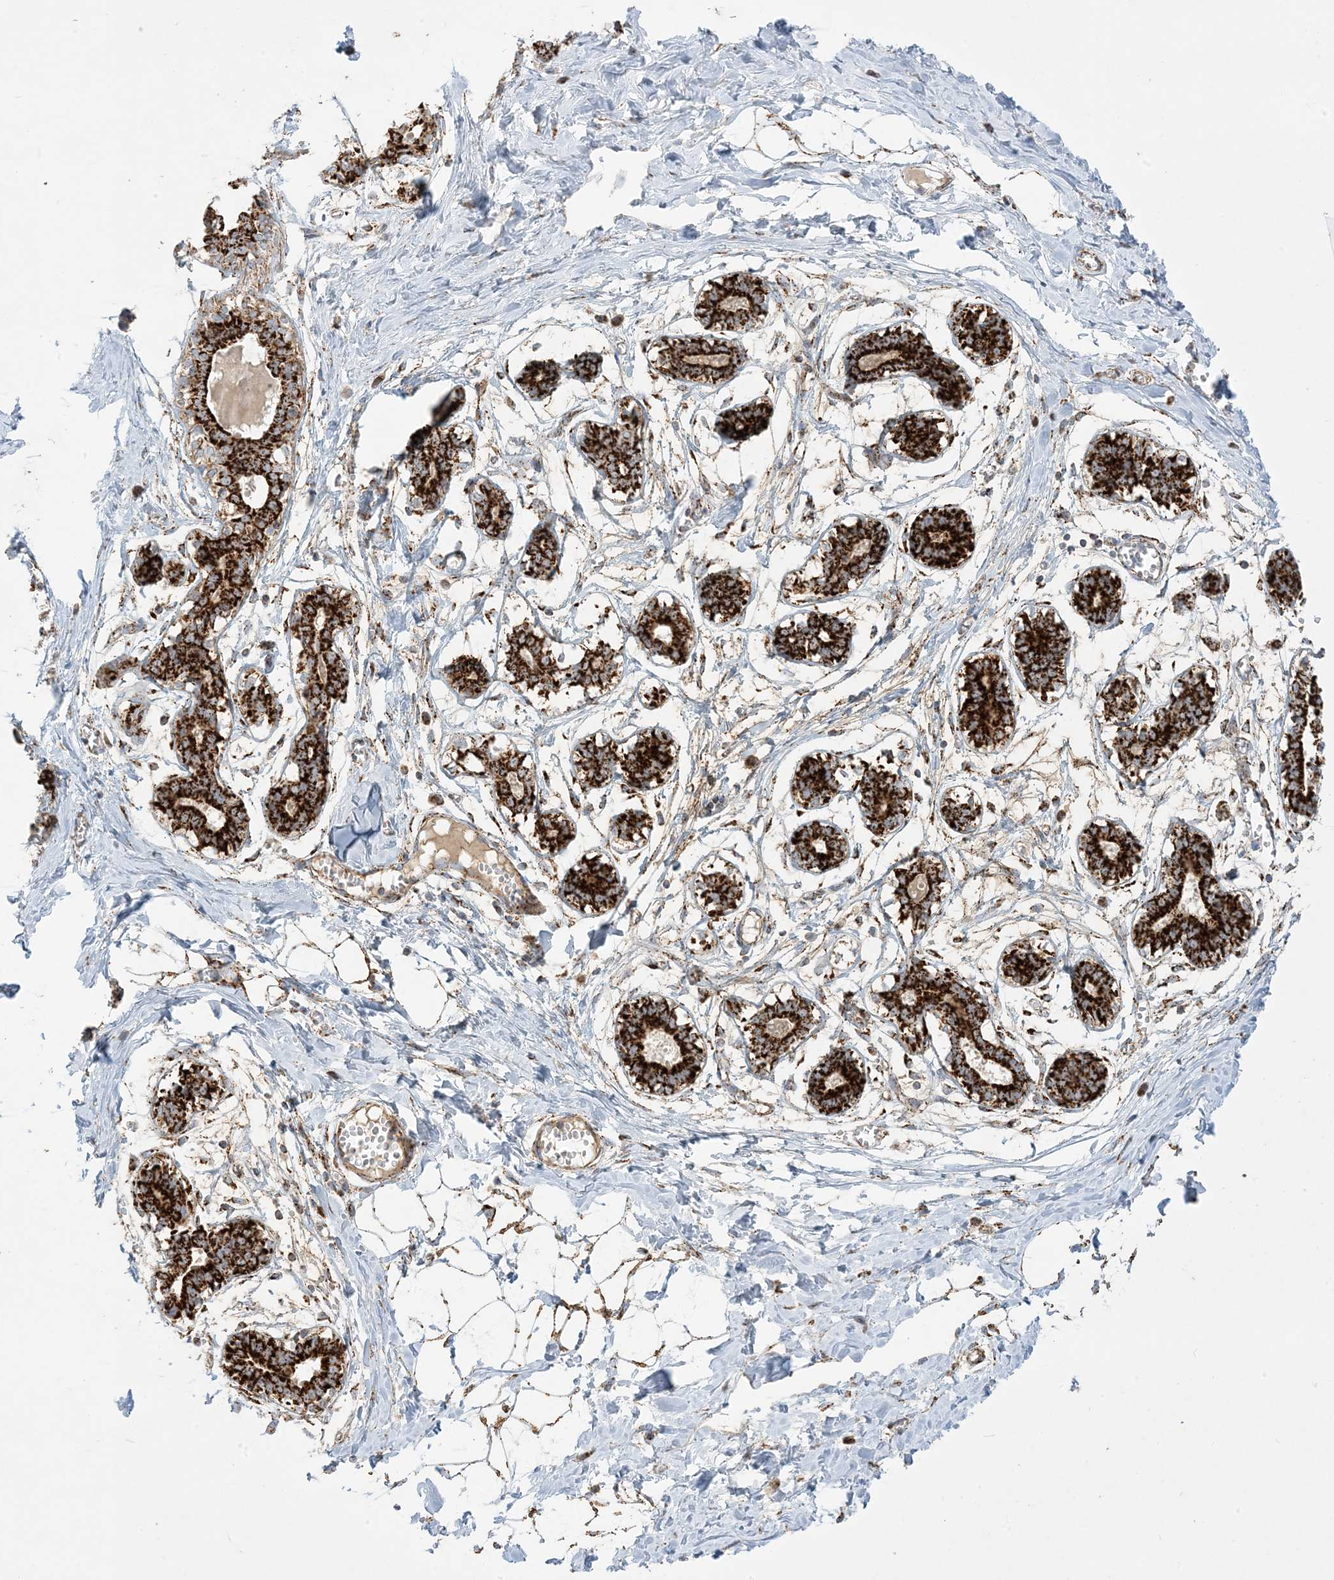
{"staining": {"intensity": "moderate", "quantity": "25%-75%", "location": "cytoplasmic/membranous"}, "tissue": "breast", "cell_type": "Adipocytes", "image_type": "normal", "snomed": [{"axis": "morphology", "description": "Normal tissue, NOS"}, {"axis": "topography", "description": "Breast"}], "caption": "This micrograph shows immunohistochemistry (IHC) staining of unremarkable human breast, with medium moderate cytoplasmic/membranous positivity in approximately 25%-75% of adipocytes.", "gene": "NDUFAF3", "patient": {"sex": "female", "age": 27}}